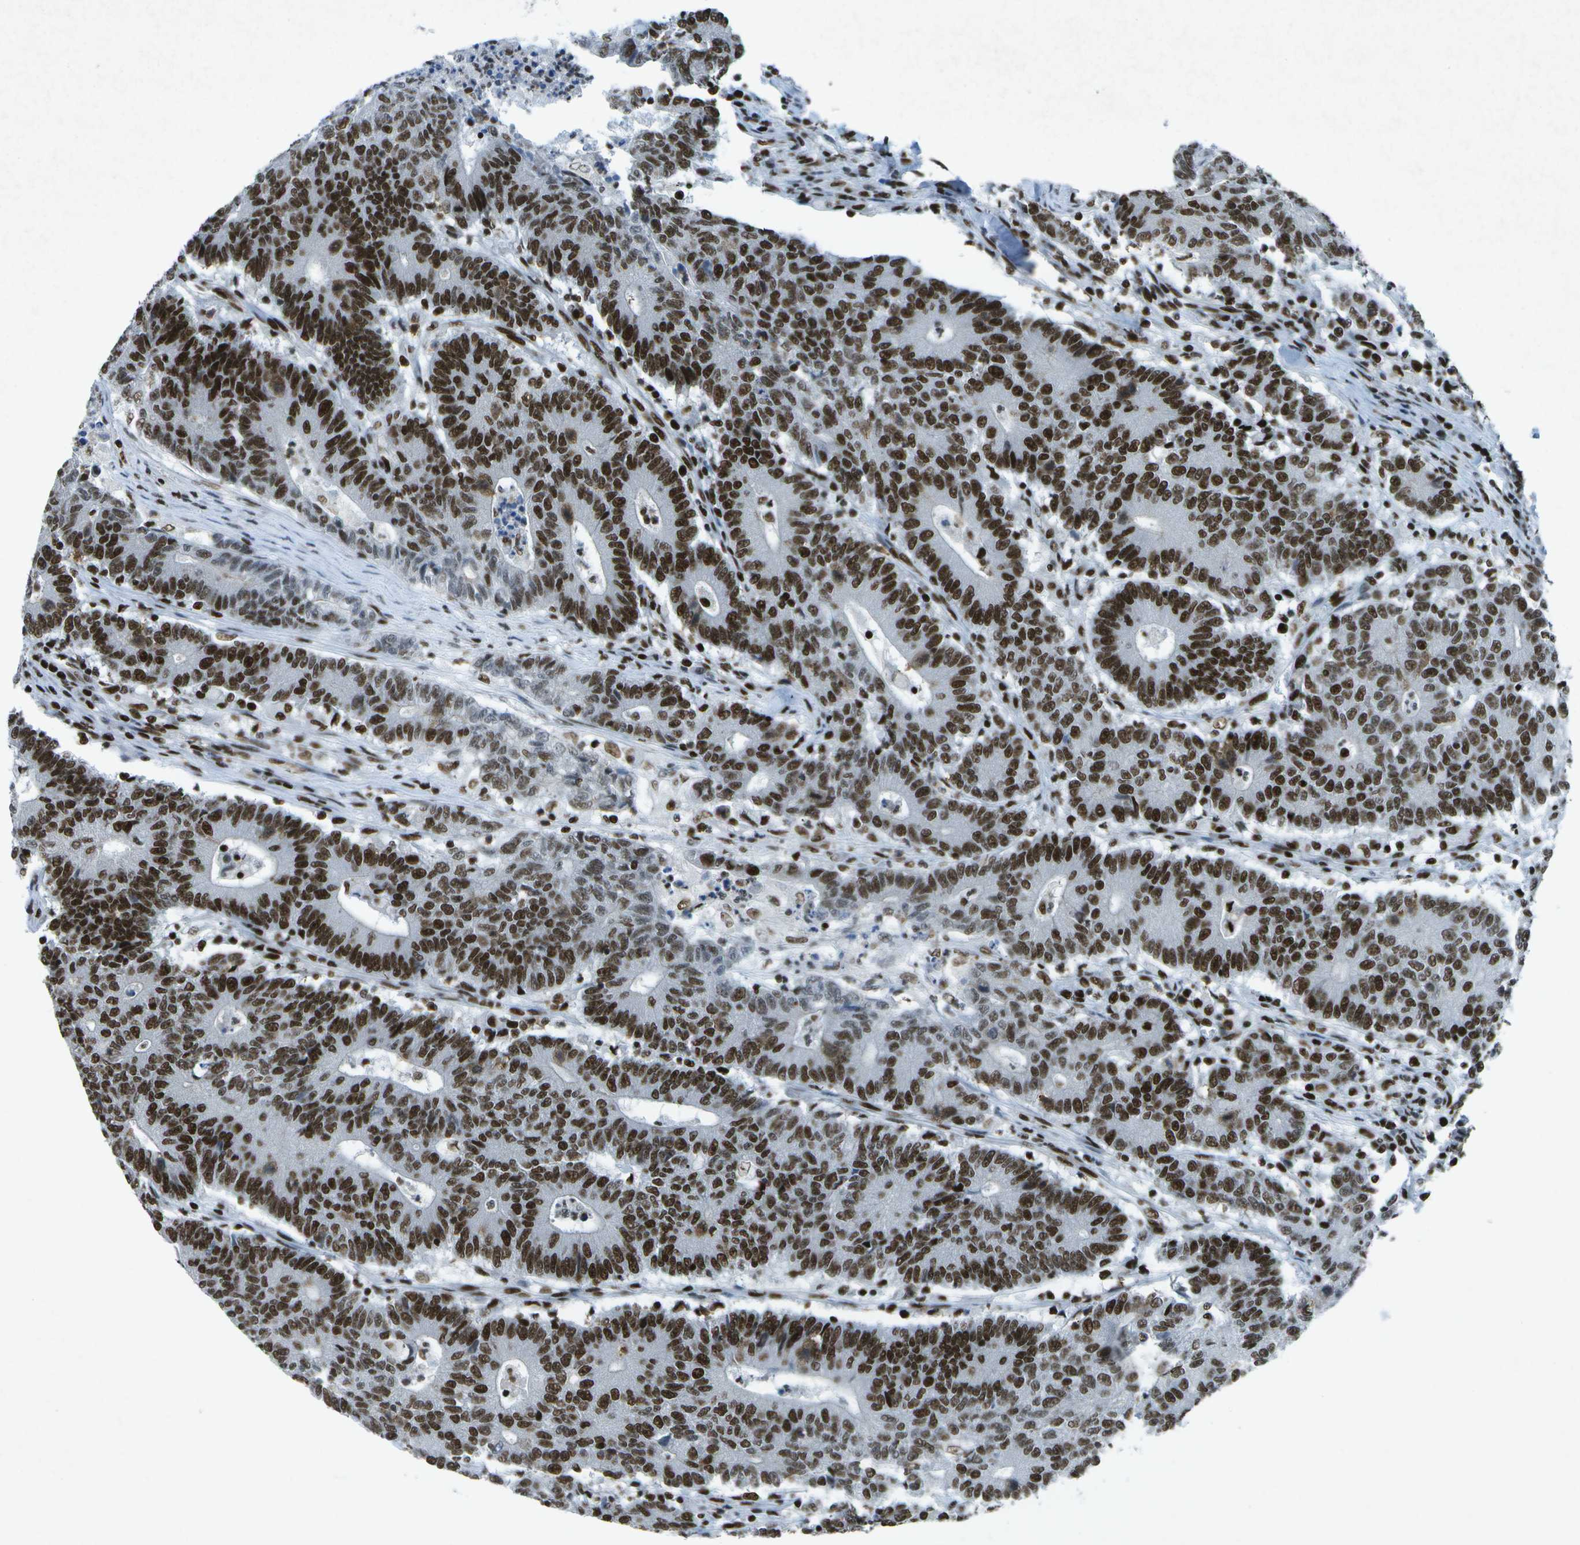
{"staining": {"intensity": "strong", "quantity": ">75%", "location": "nuclear"}, "tissue": "colorectal cancer", "cell_type": "Tumor cells", "image_type": "cancer", "snomed": [{"axis": "morphology", "description": "Normal tissue, NOS"}, {"axis": "morphology", "description": "Adenocarcinoma, NOS"}, {"axis": "topography", "description": "Colon"}], "caption": "A photomicrograph showing strong nuclear staining in about >75% of tumor cells in colorectal cancer, as visualized by brown immunohistochemical staining.", "gene": "MTA2", "patient": {"sex": "female", "age": 75}}